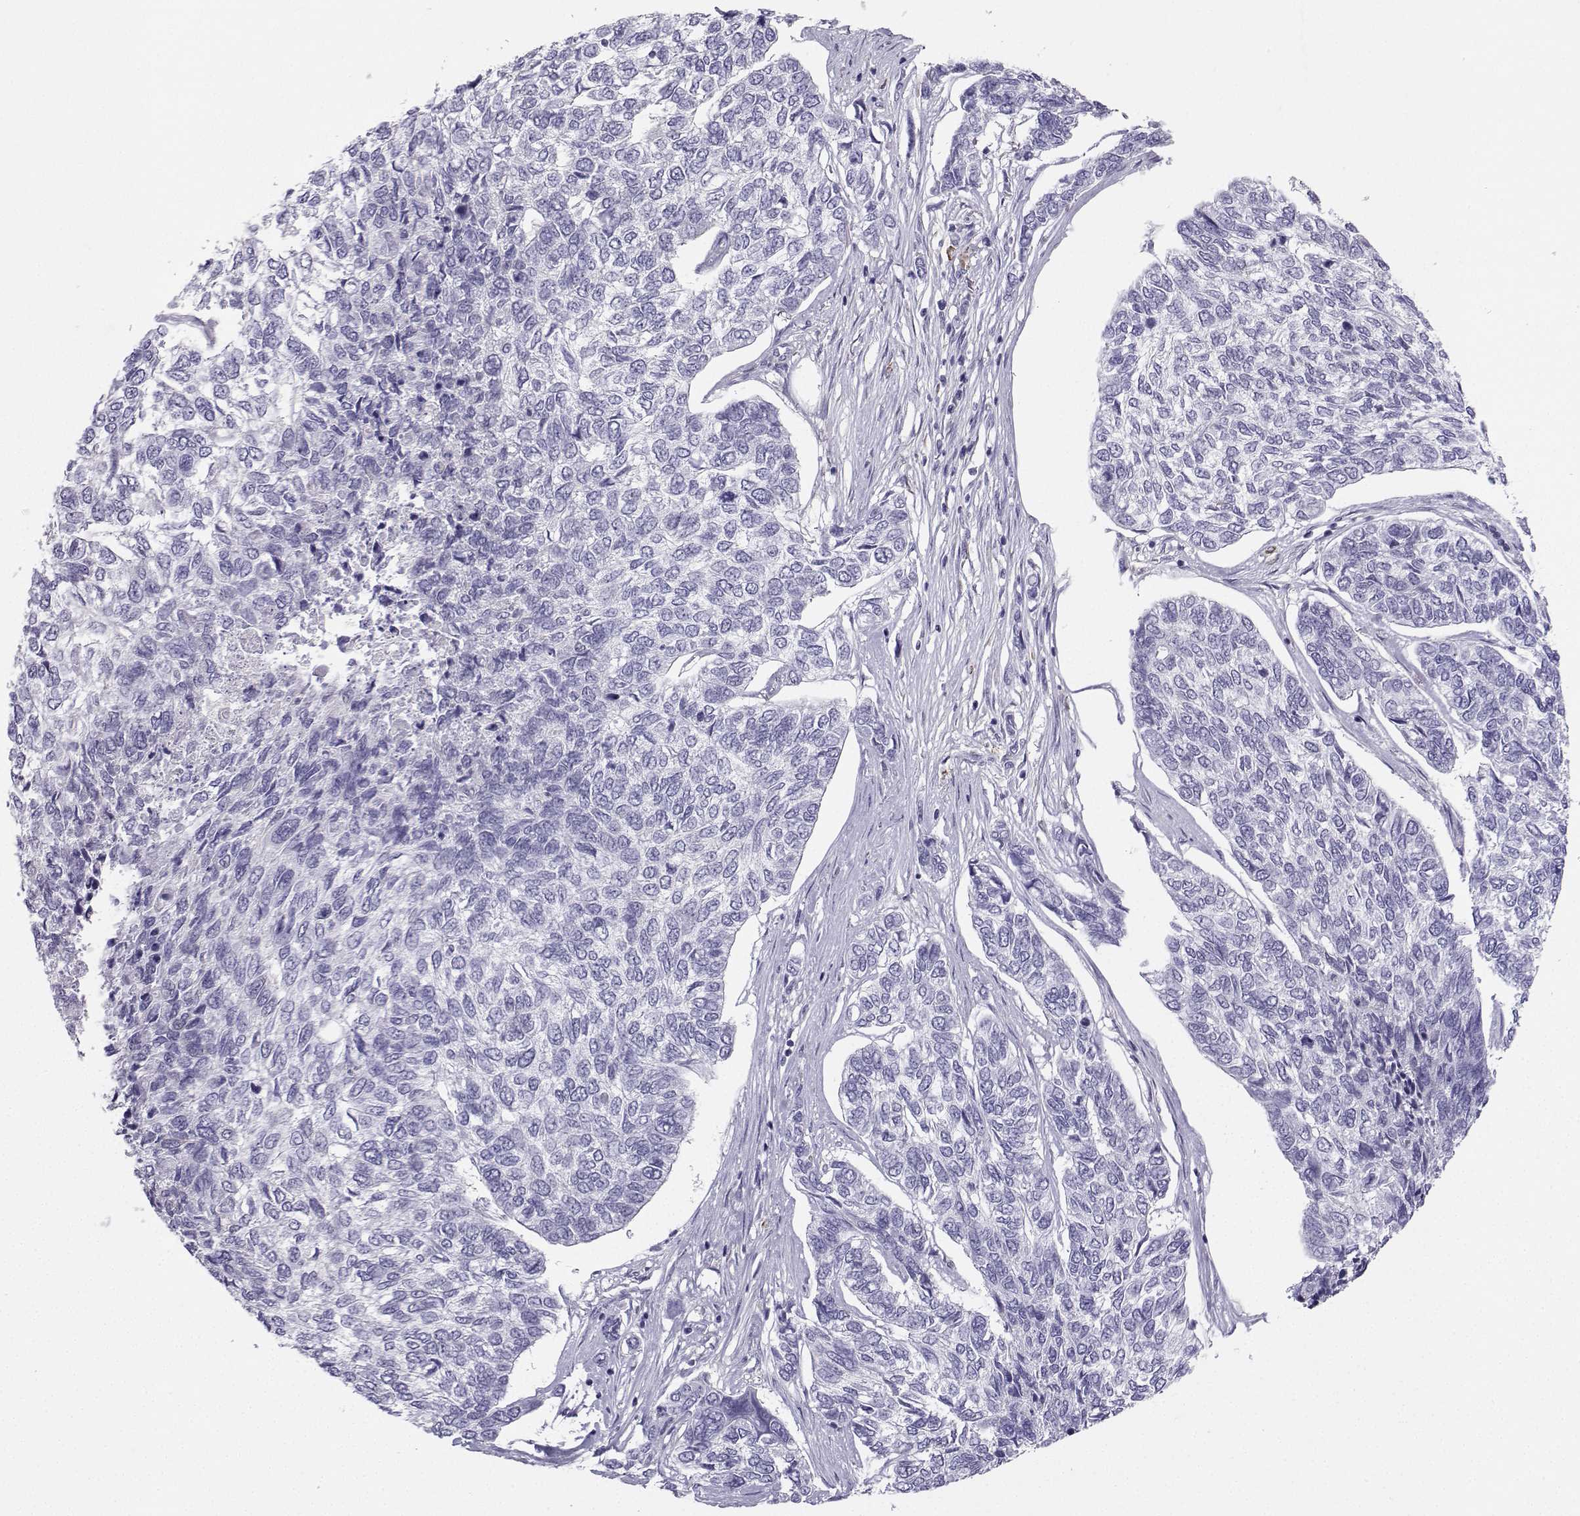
{"staining": {"intensity": "negative", "quantity": "none", "location": "none"}, "tissue": "skin cancer", "cell_type": "Tumor cells", "image_type": "cancer", "snomed": [{"axis": "morphology", "description": "Basal cell carcinoma"}, {"axis": "topography", "description": "Skin"}], "caption": "There is no significant positivity in tumor cells of skin basal cell carcinoma. (IHC, brightfield microscopy, high magnification).", "gene": "DCLK3", "patient": {"sex": "female", "age": 65}}